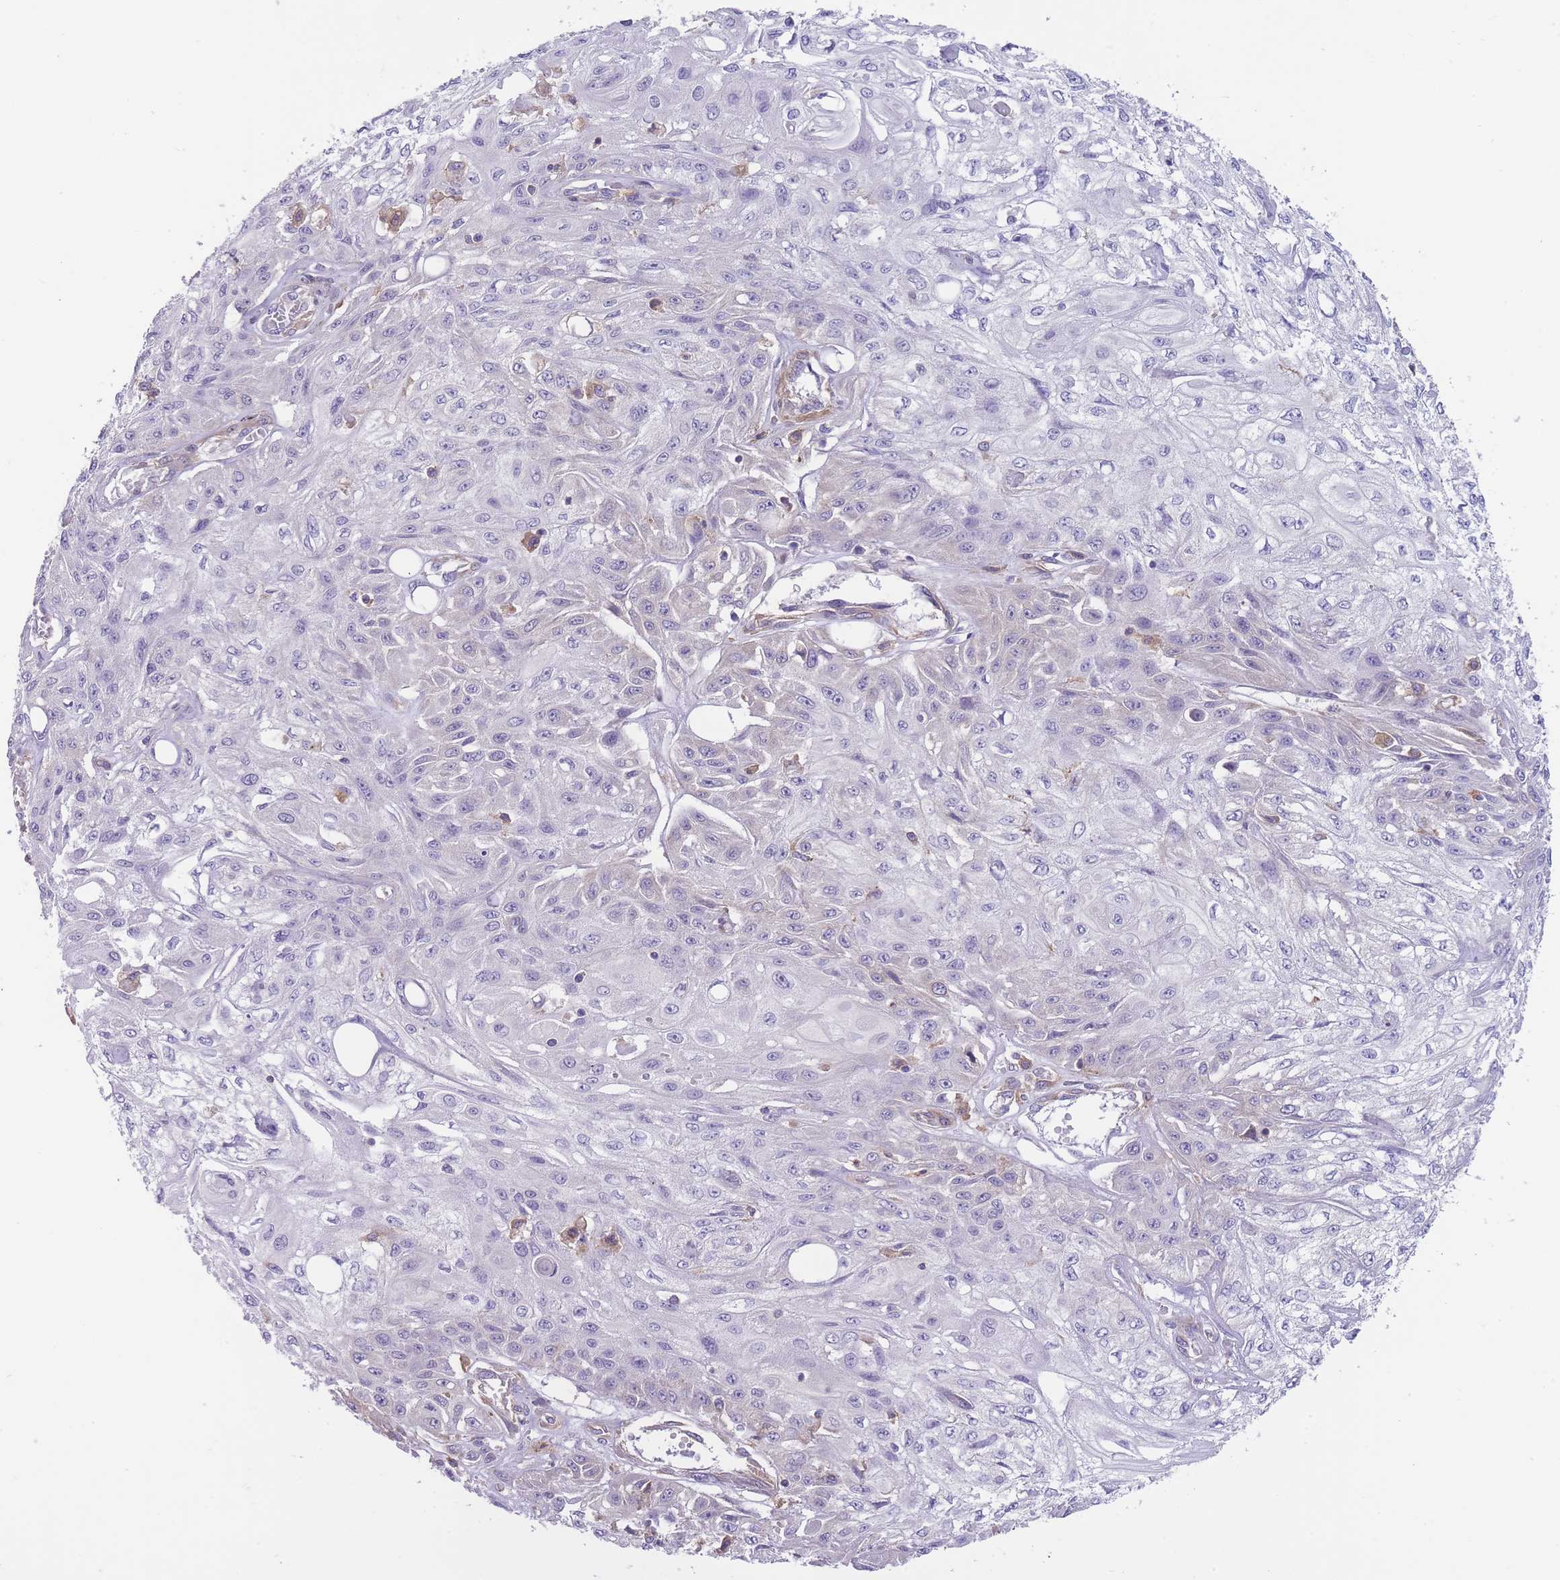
{"staining": {"intensity": "negative", "quantity": "none", "location": "none"}, "tissue": "skin cancer", "cell_type": "Tumor cells", "image_type": "cancer", "snomed": [{"axis": "morphology", "description": "Squamous cell carcinoma, NOS"}, {"axis": "morphology", "description": "Squamous cell carcinoma, metastatic, NOS"}, {"axis": "topography", "description": "Skin"}, {"axis": "topography", "description": "Lymph node"}], "caption": "This is a image of immunohistochemistry staining of skin cancer (squamous cell carcinoma), which shows no positivity in tumor cells.", "gene": "PRKAR1A", "patient": {"sex": "male", "age": 75}}